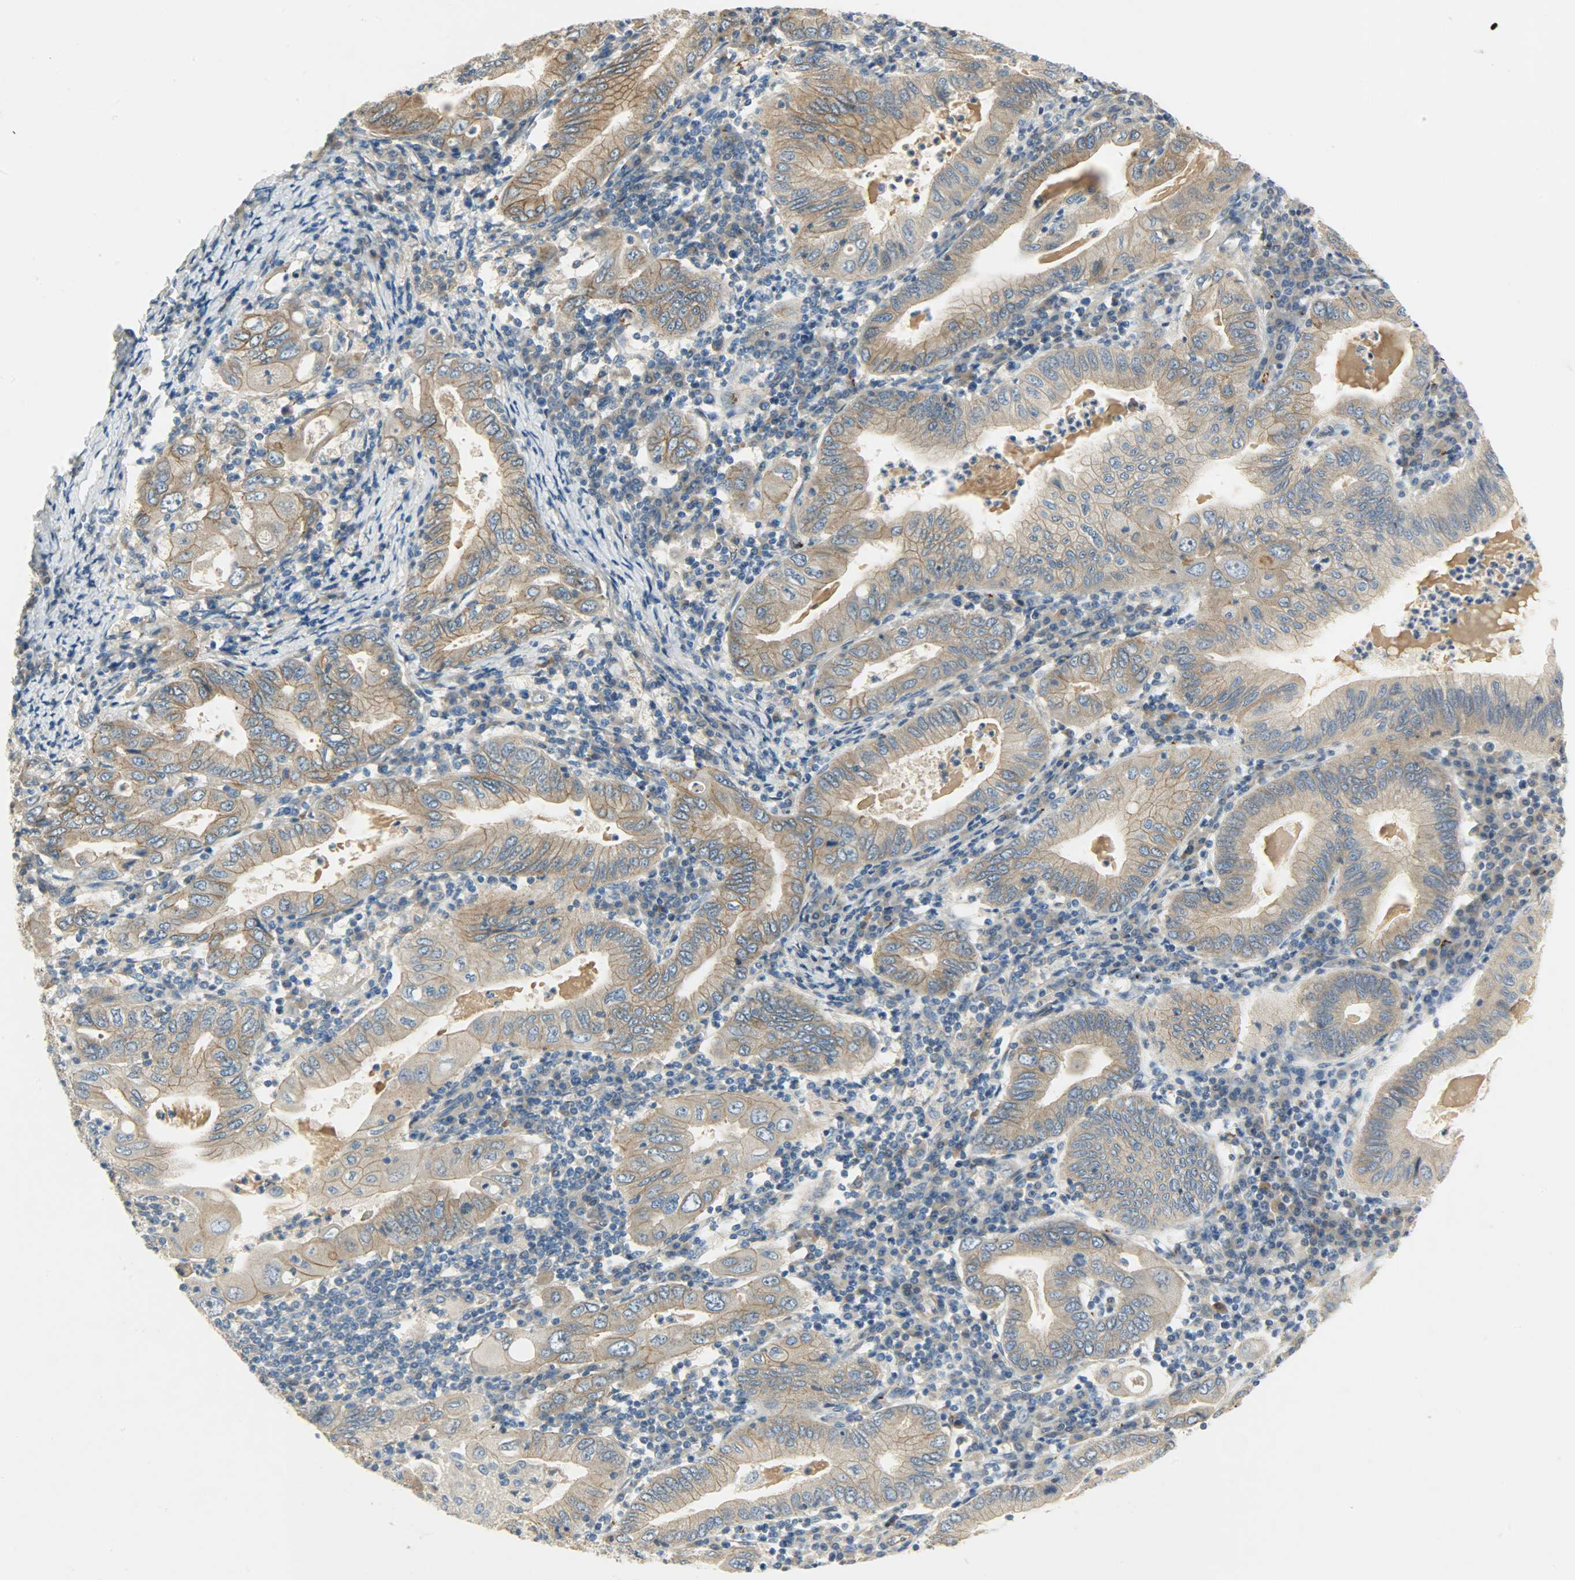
{"staining": {"intensity": "moderate", "quantity": ">75%", "location": "cytoplasmic/membranous"}, "tissue": "stomach cancer", "cell_type": "Tumor cells", "image_type": "cancer", "snomed": [{"axis": "morphology", "description": "Normal tissue, NOS"}, {"axis": "morphology", "description": "Adenocarcinoma, NOS"}, {"axis": "topography", "description": "Esophagus"}, {"axis": "topography", "description": "Stomach, upper"}, {"axis": "topography", "description": "Peripheral nerve tissue"}], "caption": "Human stomach cancer stained for a protein (brown) exhibits moderate cytoplasmic/membranous positive positivity in about >75% of tumor cells.", "gene": "KIAA1217", "patient": {"sex": "male", "age": 62}}